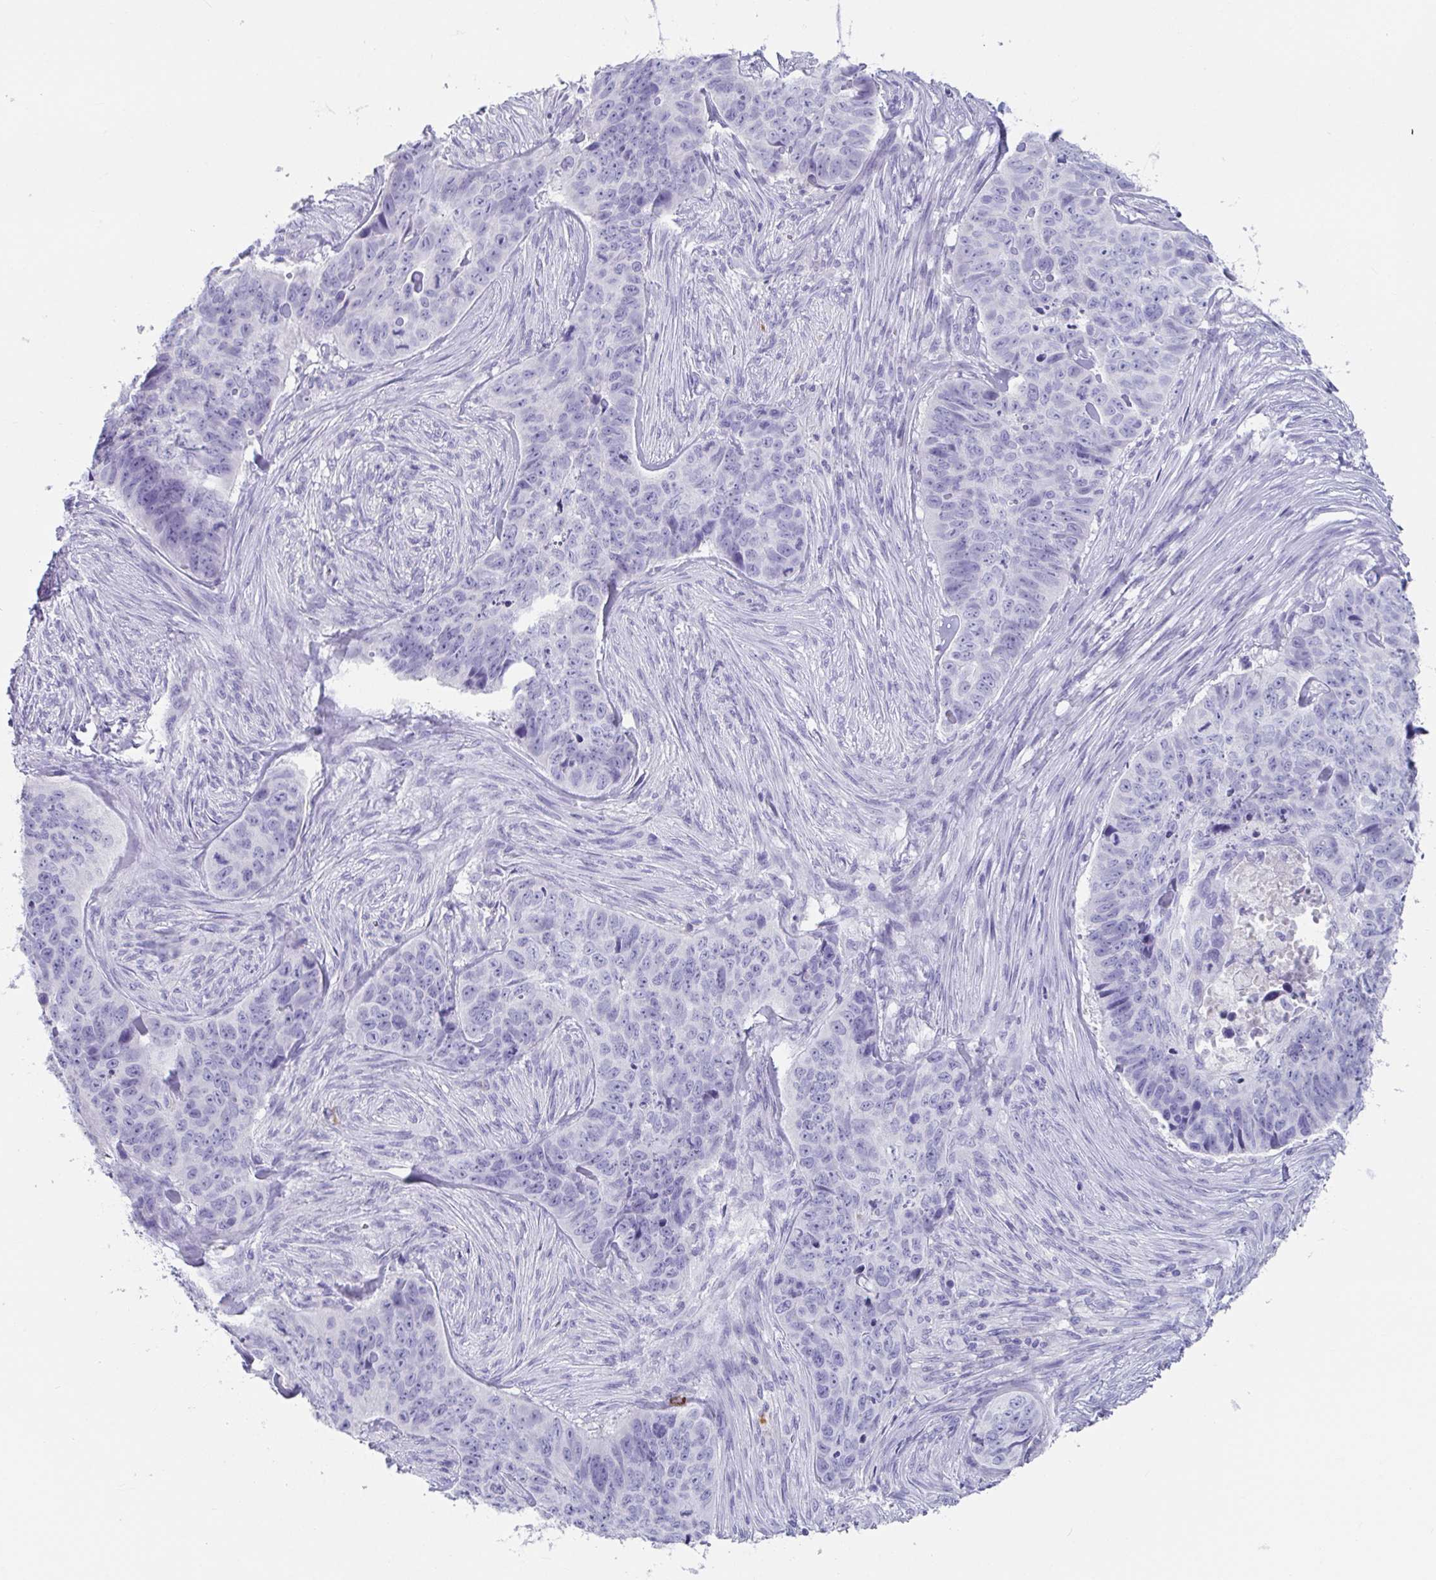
{"staining": {"intensity": "negative", "quantity": "none", "location": "none"}, "tissue": "skin cancer", "cell_type": "Tumor cells", "image_type": "cancer", "snomed": [{"axis": "morphology", "description": "Basal cell carcinoma"}, {"axis": "topography", "description": "Skin"}], "caption": "This is an immunohistochemistry photomicrograph of human skin basal cell carcinoma. There is no positivity in tumor cells.", "gene": "PLA2G1B", "patient": {"sex": "female", "age": 82}}